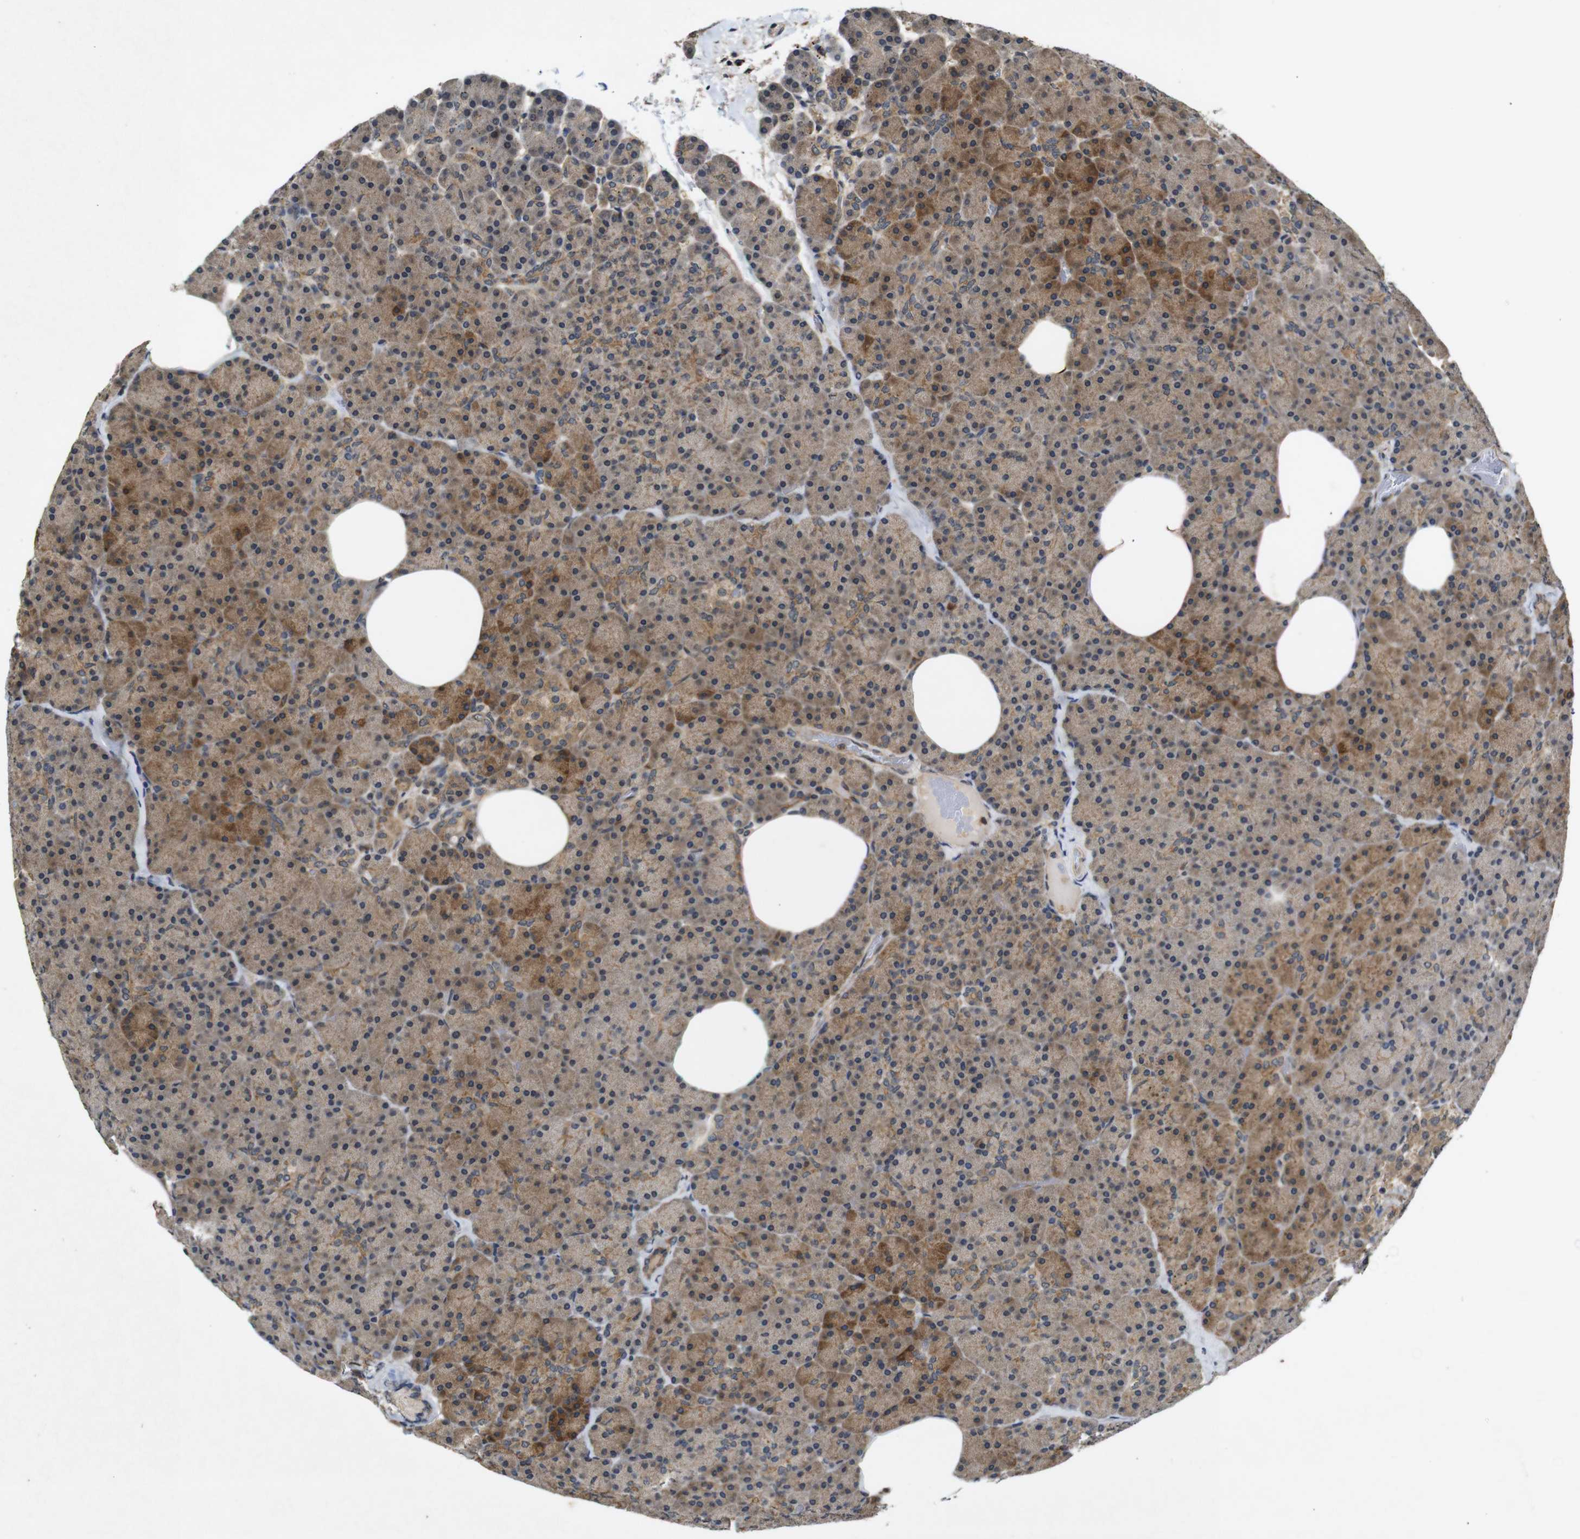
{"staining": {"intensity": "moderate", "quantity": ">75%", "location": "cytoplasmic/membranous"}, "tissue": "pancreas", "cell_type": "Exocrine glandular cells", "image_type": "normal", "snomed": [{"axis": "morphology", "description": "Normal tissue, NOS"}, {"axis": "topography", "description": "Pancreas"}], "caption": "Protein staining displays moderate cytoplasmic/membranous staining in approximately >75% of exocrine glandular cells in normal pancreas.", "gene": "RIPK1", "patient": {"sex": "female", "age": 35}}